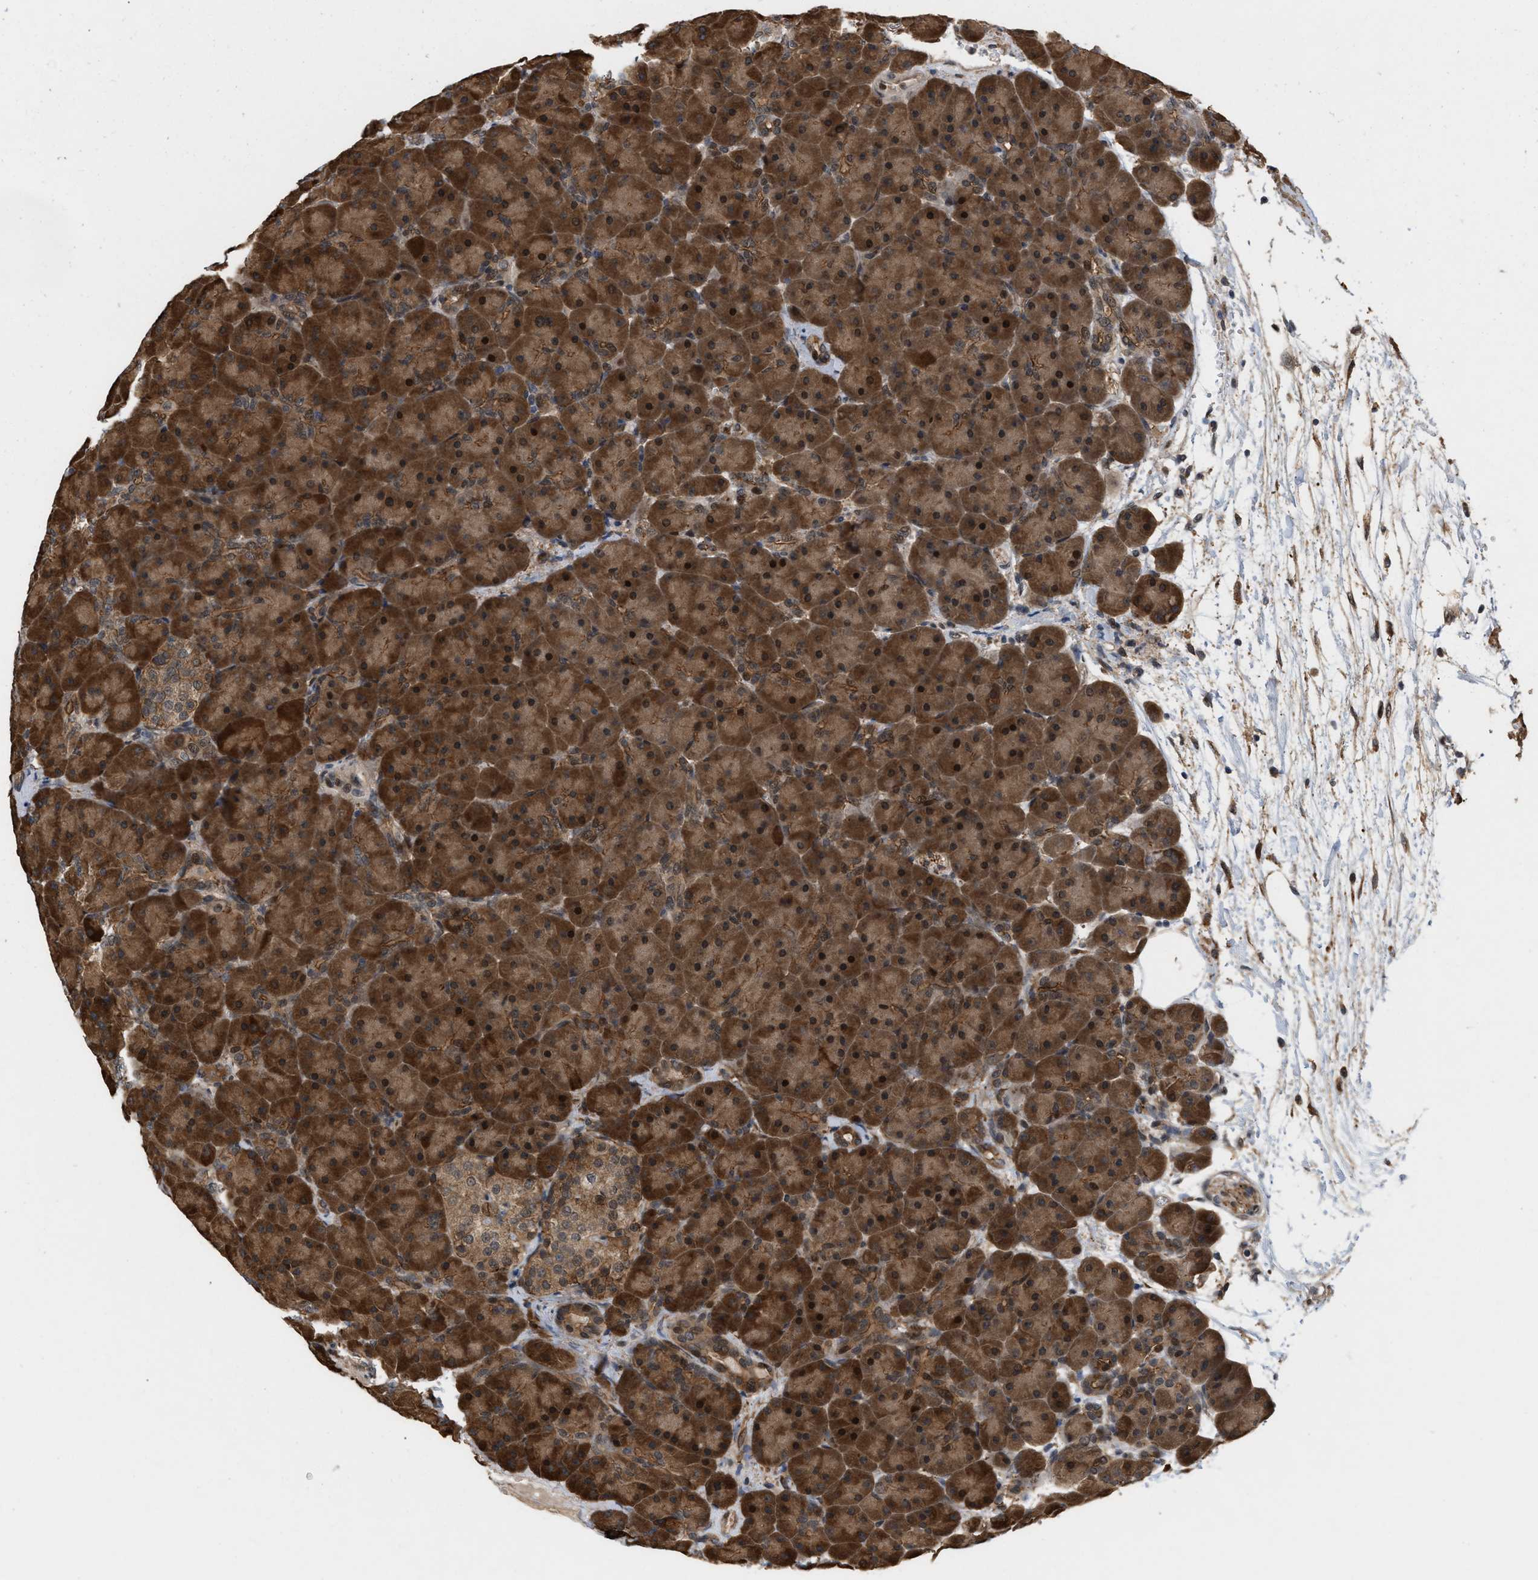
{"staining": {"intensity": "strong", "quantity": ">75%", "location": "cytoplasmic/membranous,nuclear"}, "tissue": "pancreas", "cell_type": "Exocrine glandular cells", "image_type": "normal", "snomed": [{"axis": "morphology", "description": "Normal tissue, NOS"}, {"axis": "topography", "description": "Pancreas"}], "caption": "Protein staining displays strong cytoplasmic/membranous,nuclear positivity in about >75% of exocrine glandular cells in normal pancreas. Using DAB (brown) and hematoxylin (blue) stains, captured at high magnification using brightfield microscopy.", "gene": "MFSD6", "patient": {"sex": "male", "age": 66}}